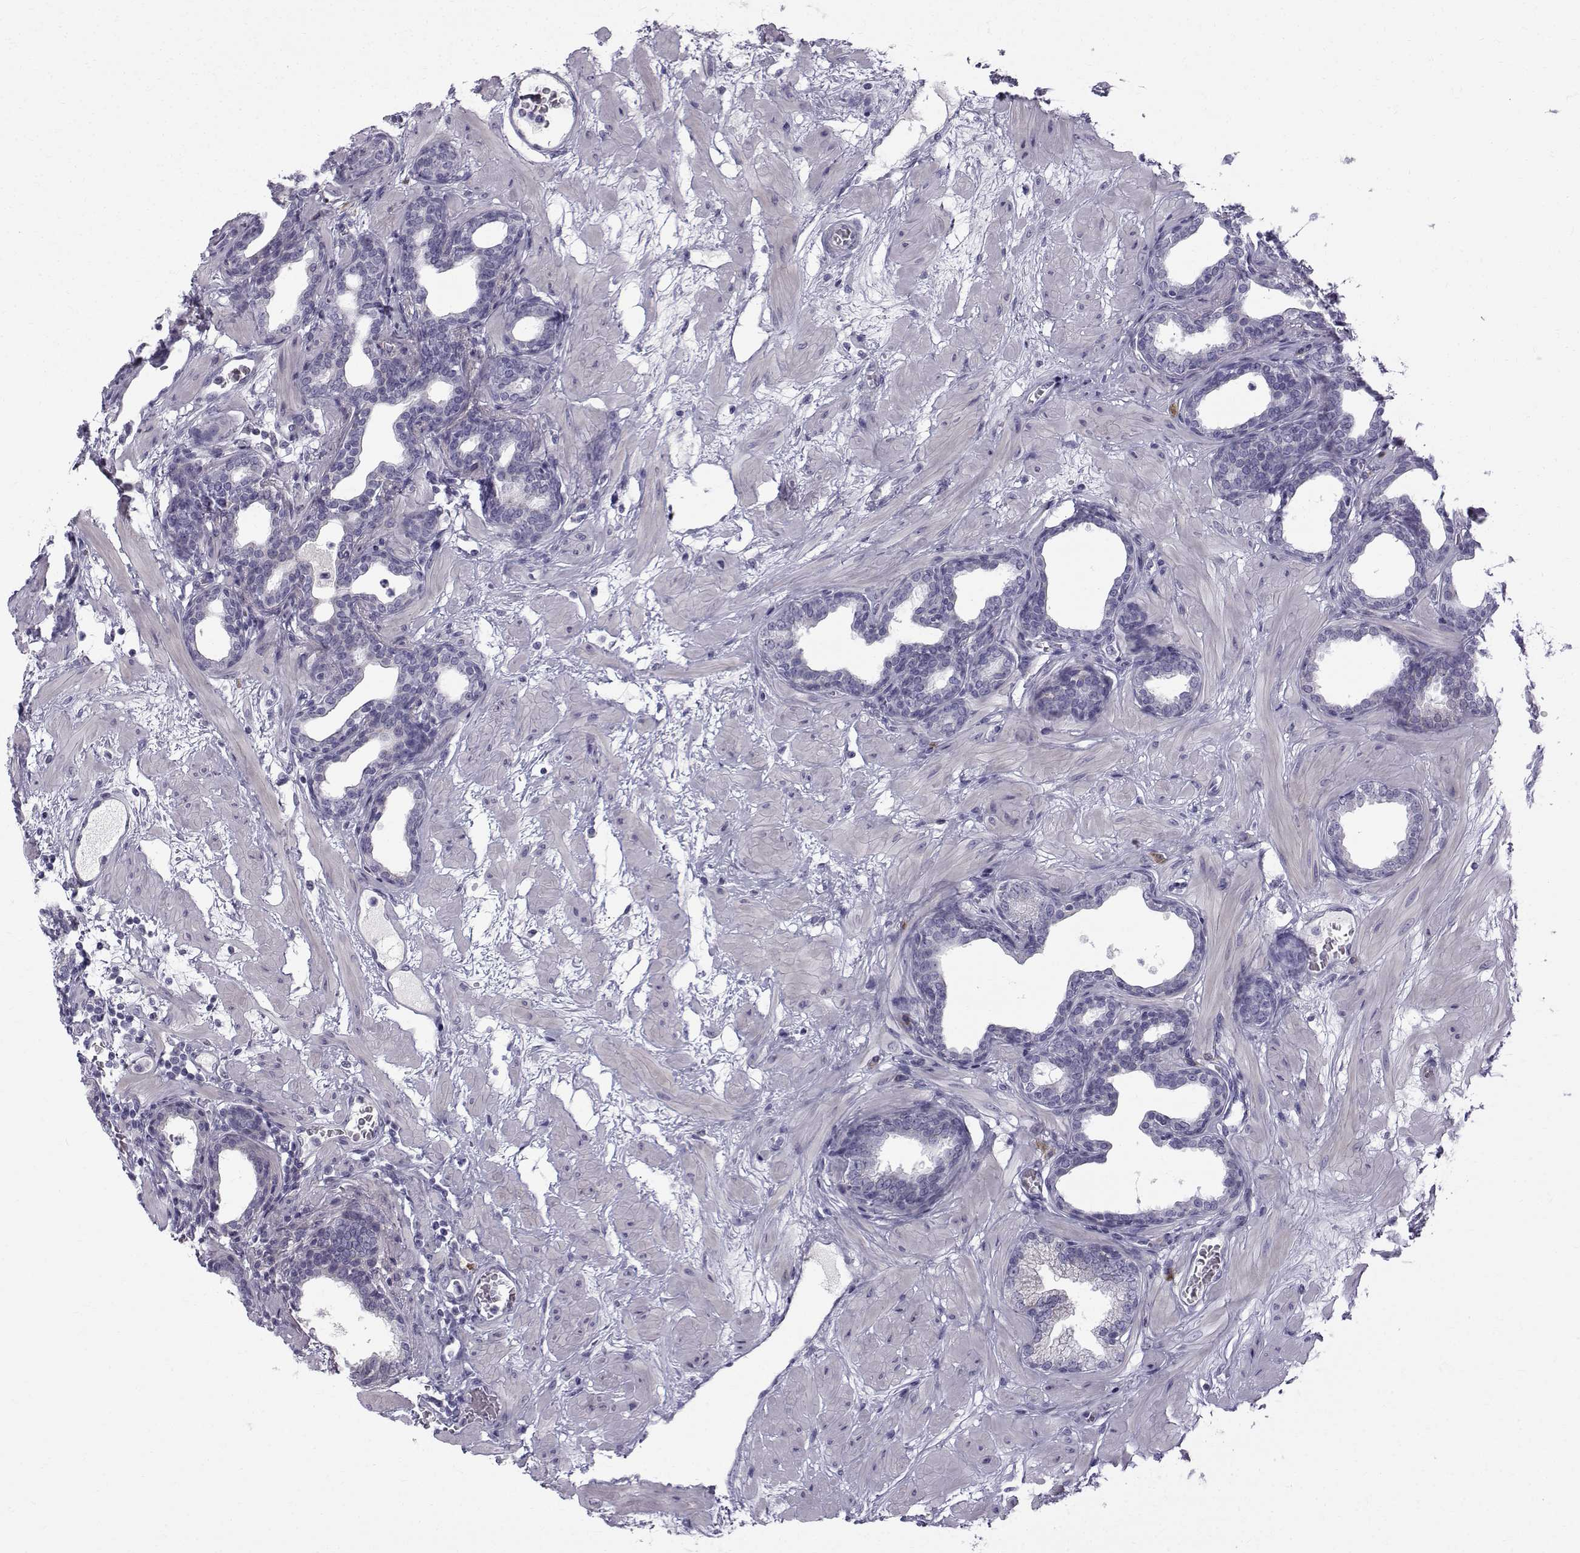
{"staining": {"intensity": "negative", "quantity": "none", "location": "none"}, "tissue": "prostate", "cell_type": "Glandular cells", "image_type": "normal", "snomed": [{"axis": "morphology", "description": "Normal tissue, NOS"}, {"axis": "topography", "description": "Prostate"}], "caption": "DAB (3,3'-diaminobenzidine) immunohistochemical staining of unremarkable human prostate exhibits no significant positivity in glandular cells. Nuclei are stained in blue.", "gene": "ROPN1B", "patient": {"sex": "male", "age": 37}}